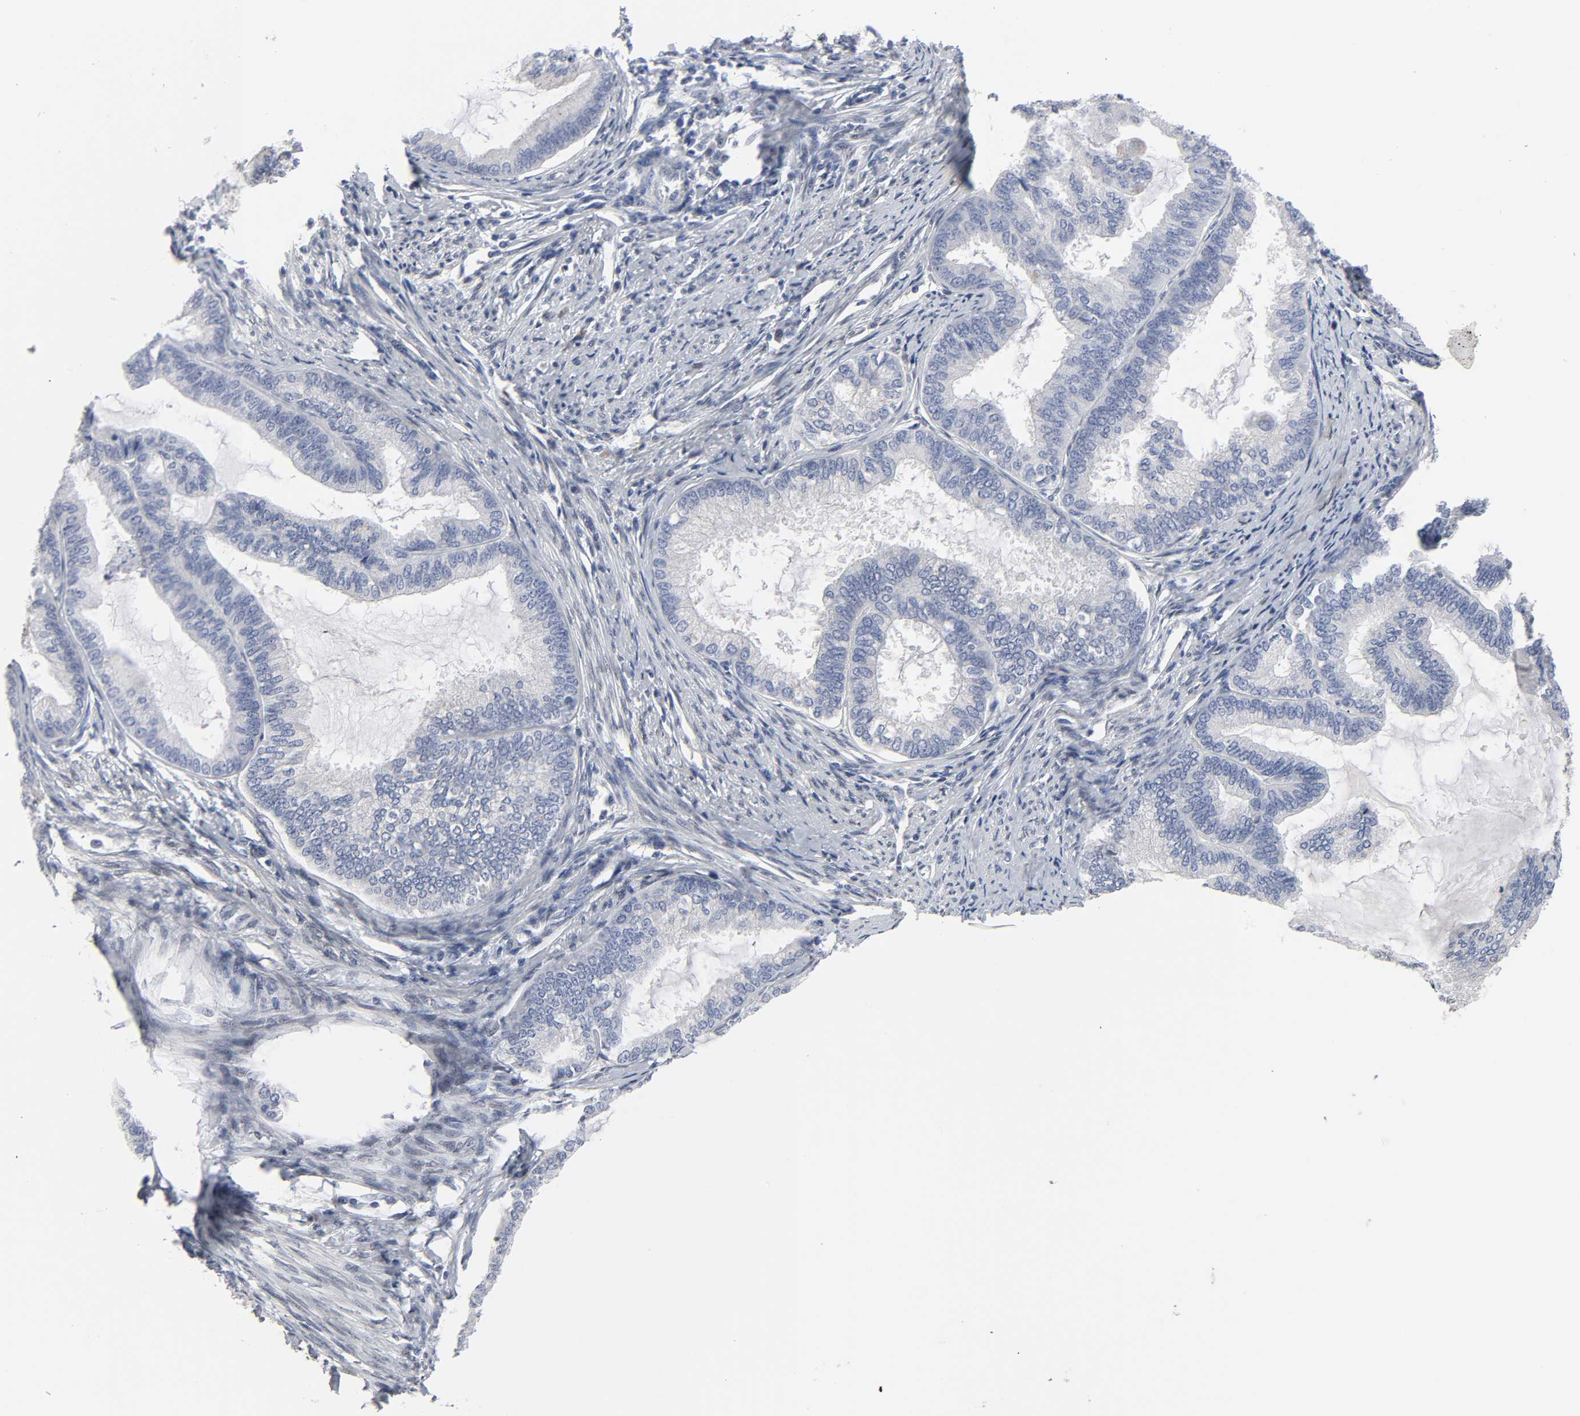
{"staining": {"intensity": "negative", "quantity": "none", "location": "none"}, "tissue": "endometrial cancer", "cell_type": "Tumor cells", "image_type": "cancer", "snomed": [{"axis": "morphology", "description": "Adenocarcinoma, NOS"}, {"axis": "topography", "description": "Endometrium"}], "caption": "A micrograph of human endometrial cancer is negative for staining in tumor cells.", "gene": "SALL2", "patient": {"sex": "female", "age": 86}}